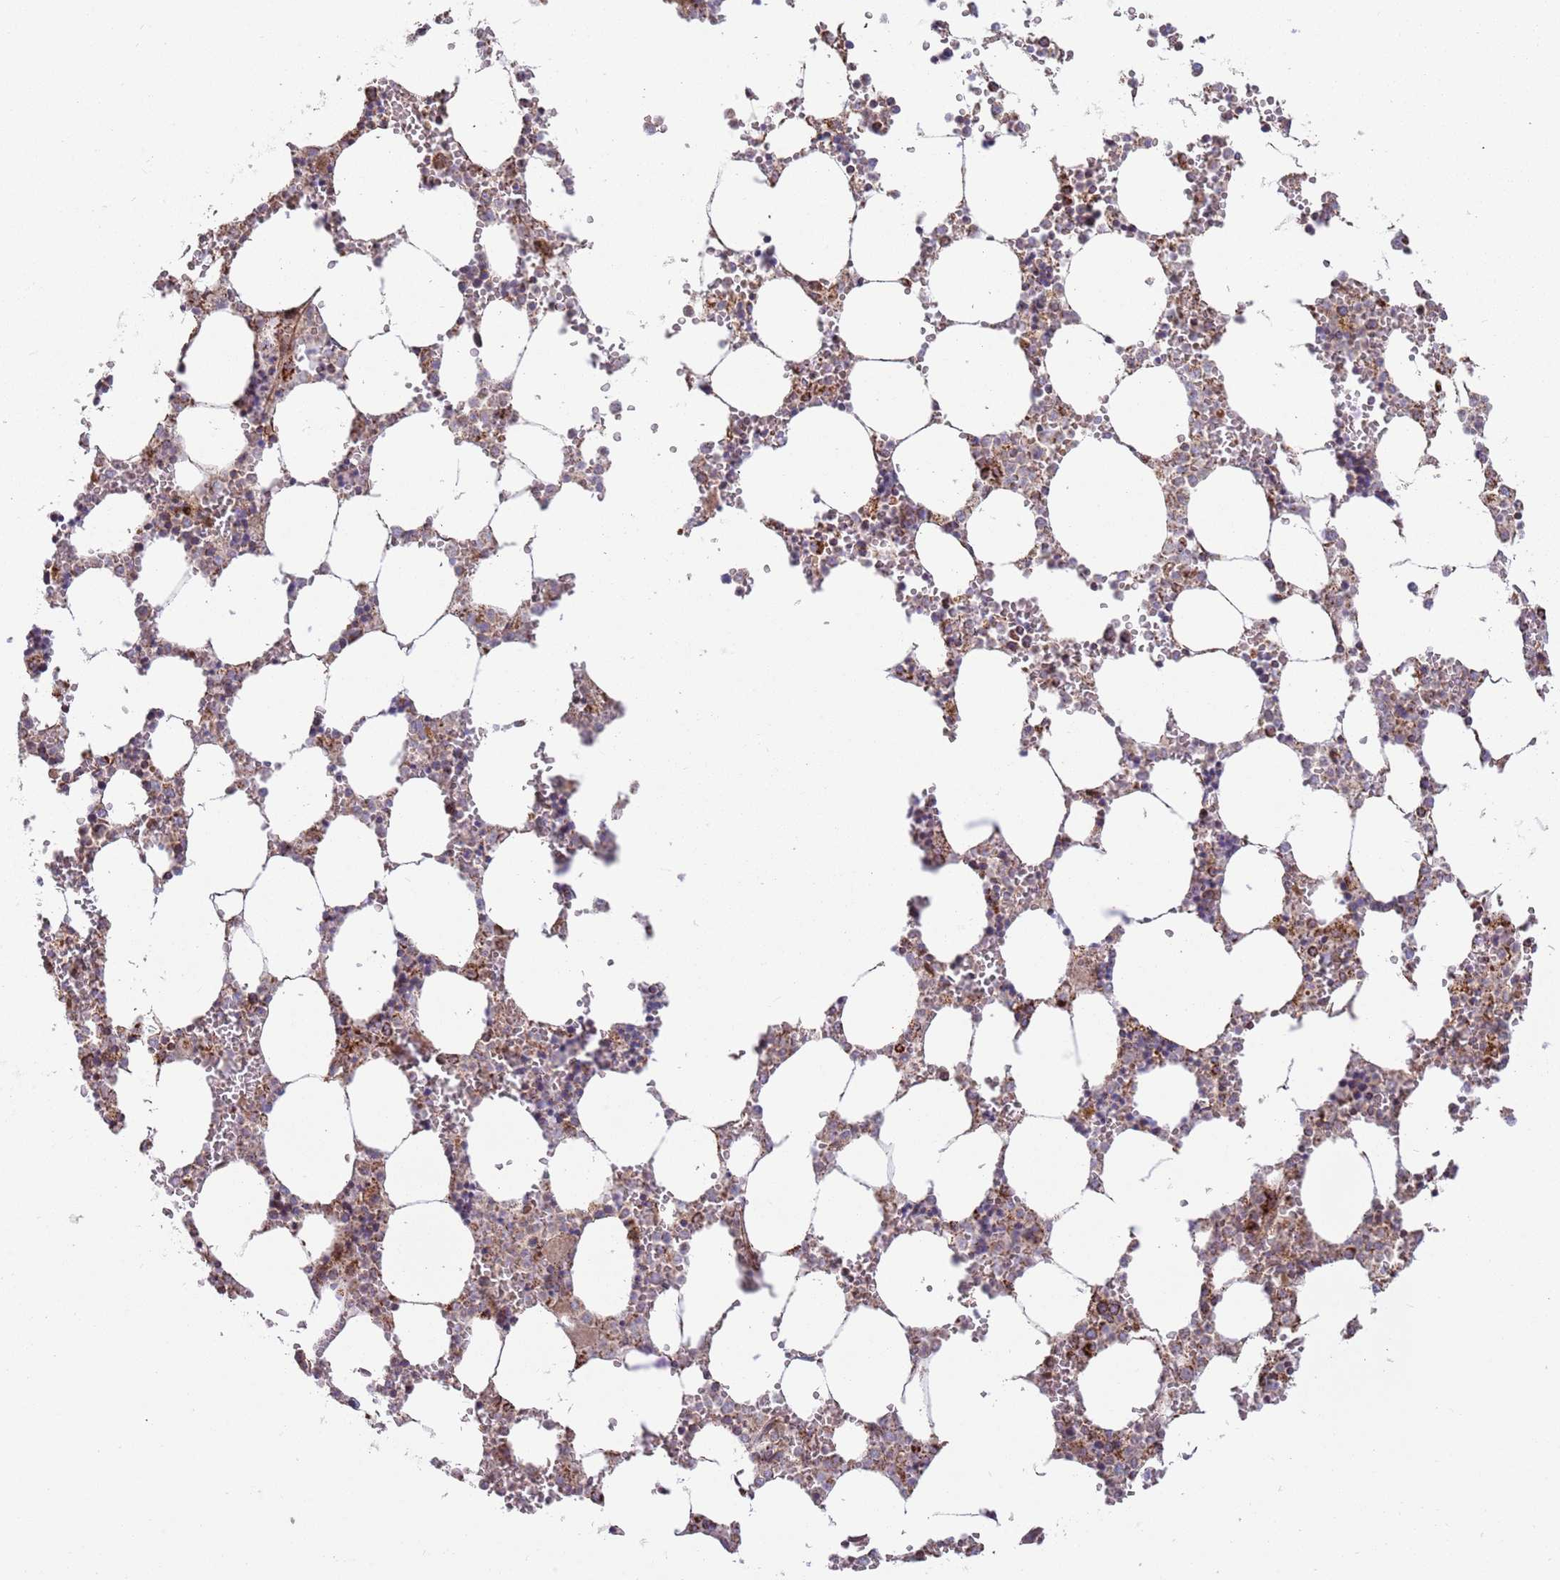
{"staining": {"intensity": "strong", "quantity": "25%-75%", "location": "cytoplasmic/membranous"}, "tissue": "bone marrow", "cell_type": "Hematopoietic cells", "image_type": "normal", "snomed": [{"axis": "morphology", "description": "Normal tissue, NOS"}, {"axis": "topography", "description": "Bone marrow"}], "caption": "Immunohistochemistry micrograph of unremarkable bone marrow stained for a protein (brown), which reveals high levels of strong cytoplasmic/membranous expression in approximately 25%-75% of hematopoietic cells.", "gene": "ATP5PD", "patient": {"sex": "male", "age": 64}}